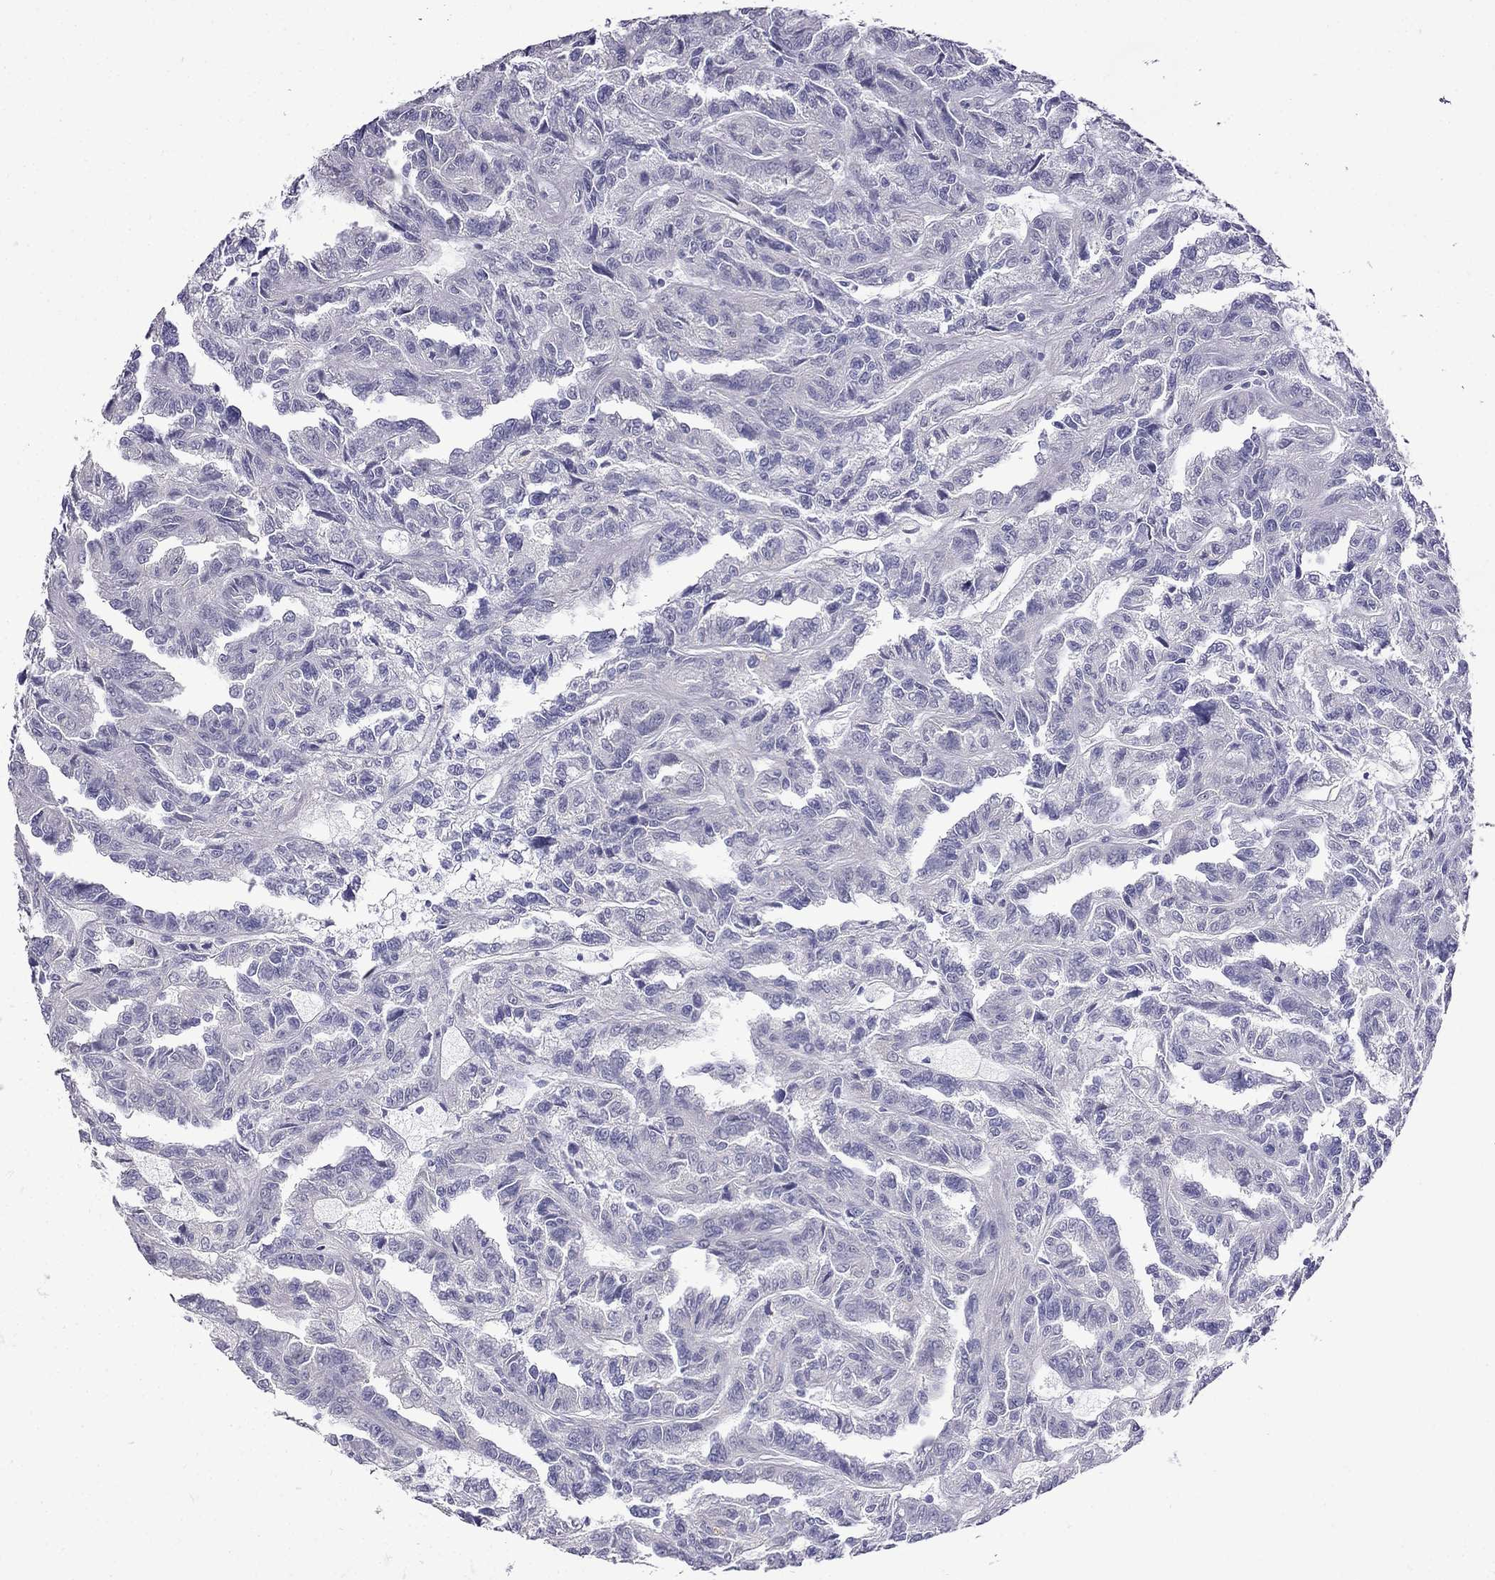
{"staining": {"intensity": "negative", "quantity": "none", "location": "none"}, "tissue": "renal cancer", "cell_type": "Tumor cells", "image_type": "cancer", "snomed": [{"axis": "morphology", "description": "Adenocarcinoma, NOS"}, {"axis": "topography", "description": "Kidney"}], "caption": "The image shows no significant positivity in tumor cells of adenocarcinoma (renal). Brightfield microscopy of immunohistochemistry stained with DAB (brown) and hematoxylin (blue), captured at high magnification.", "gene": "SCNN1D", "patient": {"sex": "male", "age": 79}}